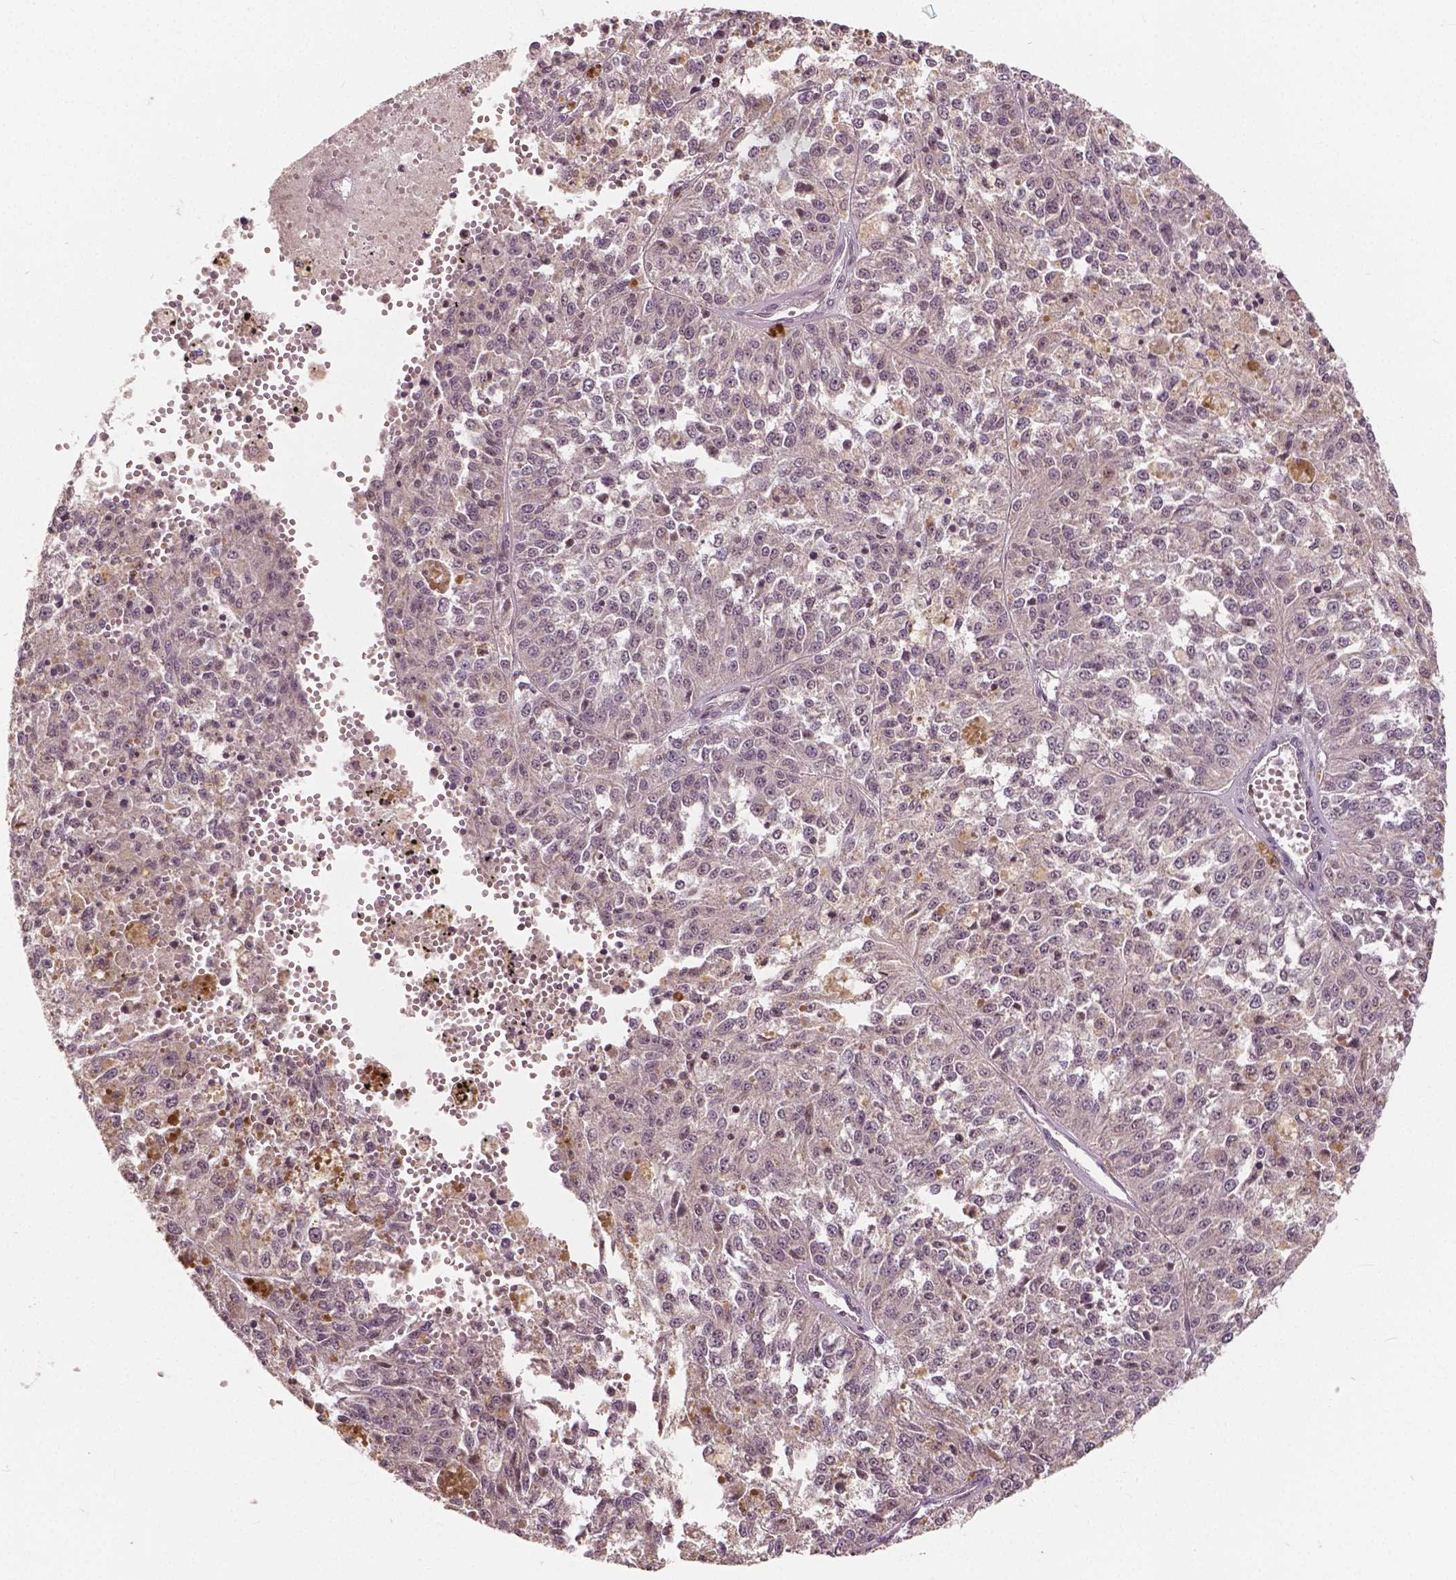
{"staining": {"intensity": "negative", "quantity": "none", "location": "none"}, "tissue": "melanoma", "cell_type": "Tumor cells", "image_type": "cancer", "snomed": [{"axis": "morphology", "description": "Malignant melanoma, Metastatic site"}, {"axis": "topography", "description": "Lymph node"}], "caption": "An IHC image of melanoma is shown. There is no staining in tumor cells of melanoma.", "gene": "HMBOX1", "patient": {"sex": "female", "age": 64}}